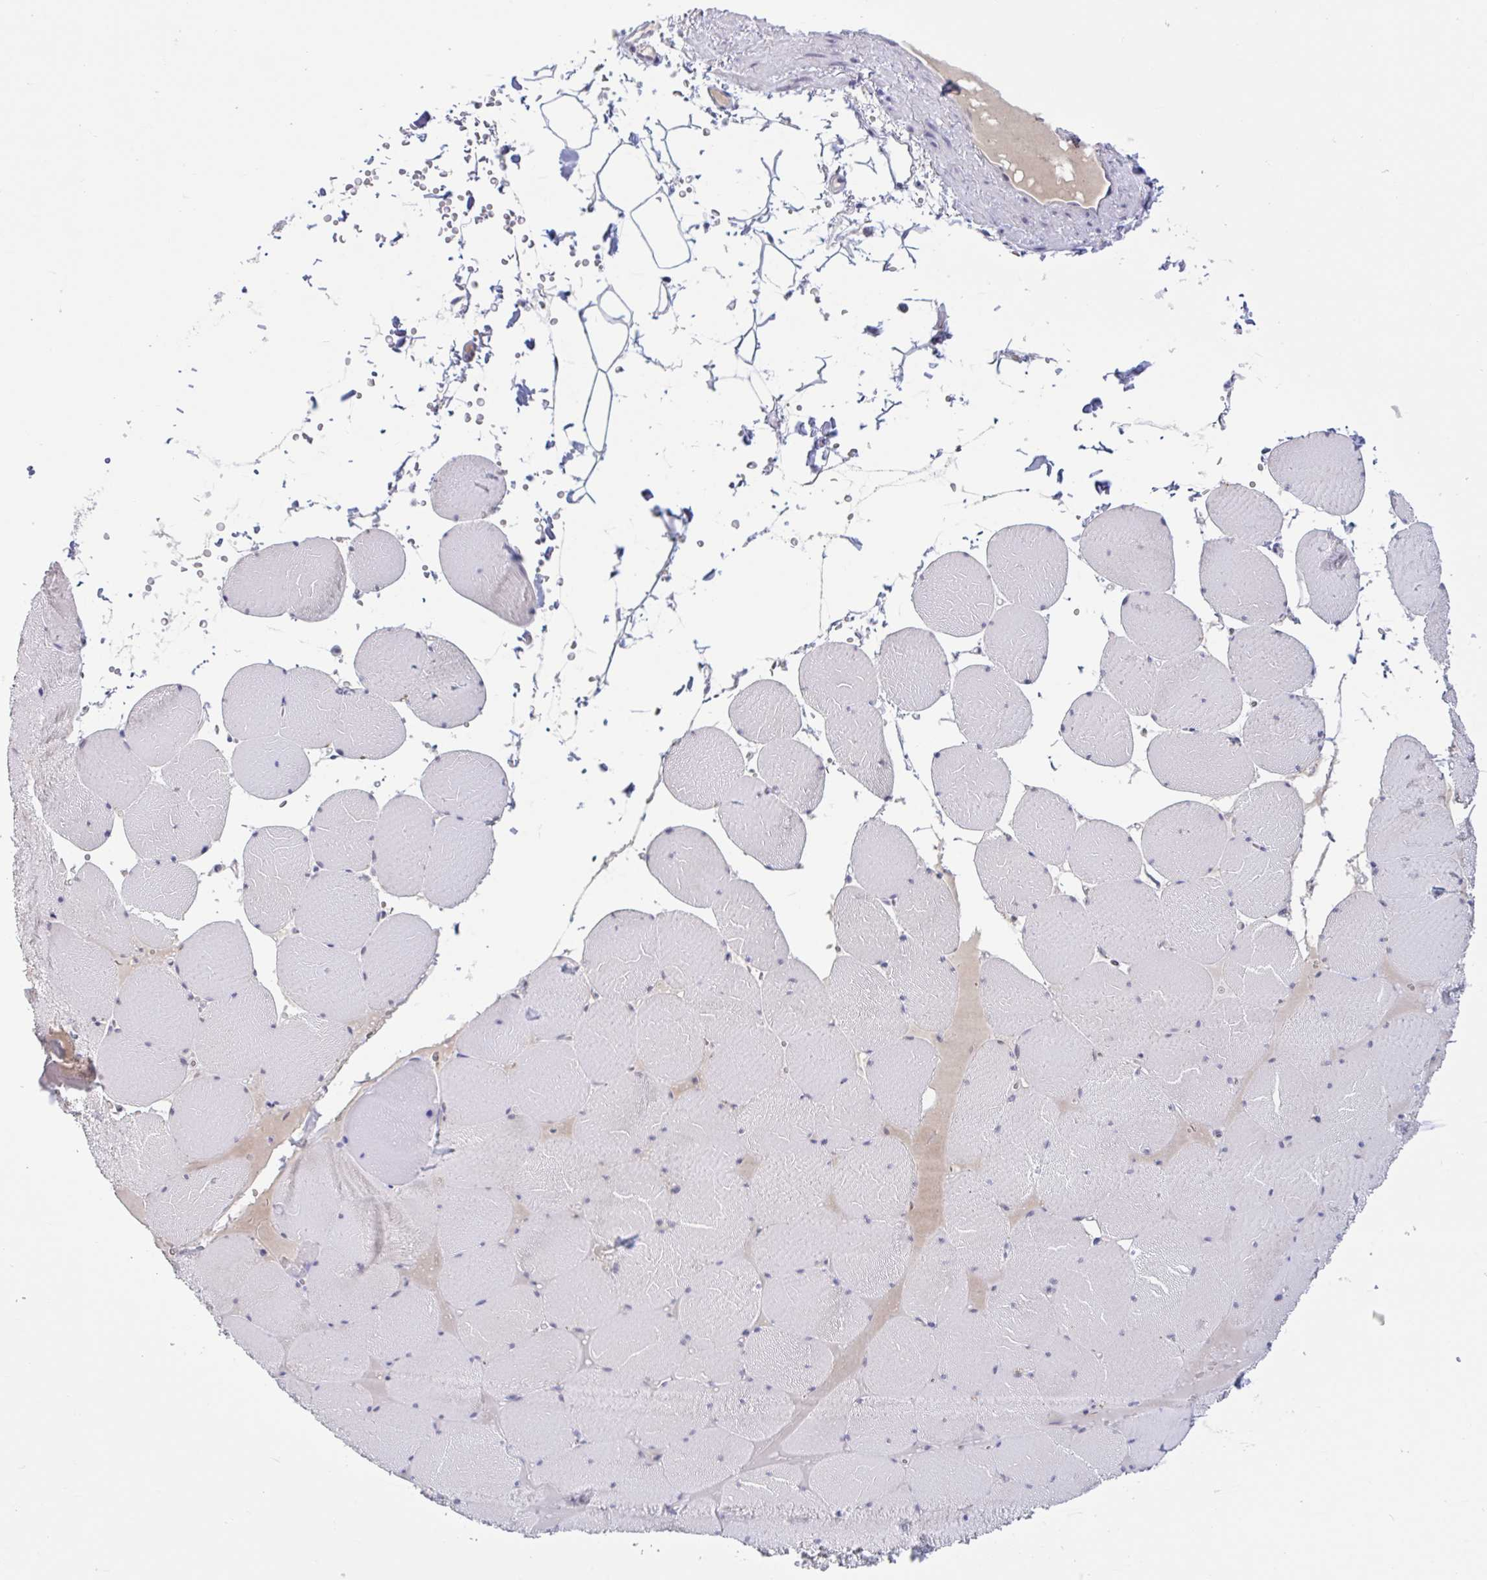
{"staining": {"intensity": "negative", "quantity": "none", "location": "none"}, "tissue": "skeletal muscle", "cell_type": "Myocytes", "image_type": "normal", "snomed": [{"axis": "morphology", "description": "Normal tissue, NOS"}, {"axis": "topography", "description": "Skeletal muscle"}, {"axis": "topography", "description": "Head-Neck"}], "caption": "Myocytes show no significant protein positivity in normal skeletal muscle. (DAB (3,3'-diaminobenzidine) IHC with hematoxylin counter stain).", "gene": "CNGB3", "patient": {"sex": "male", "age": 66}}